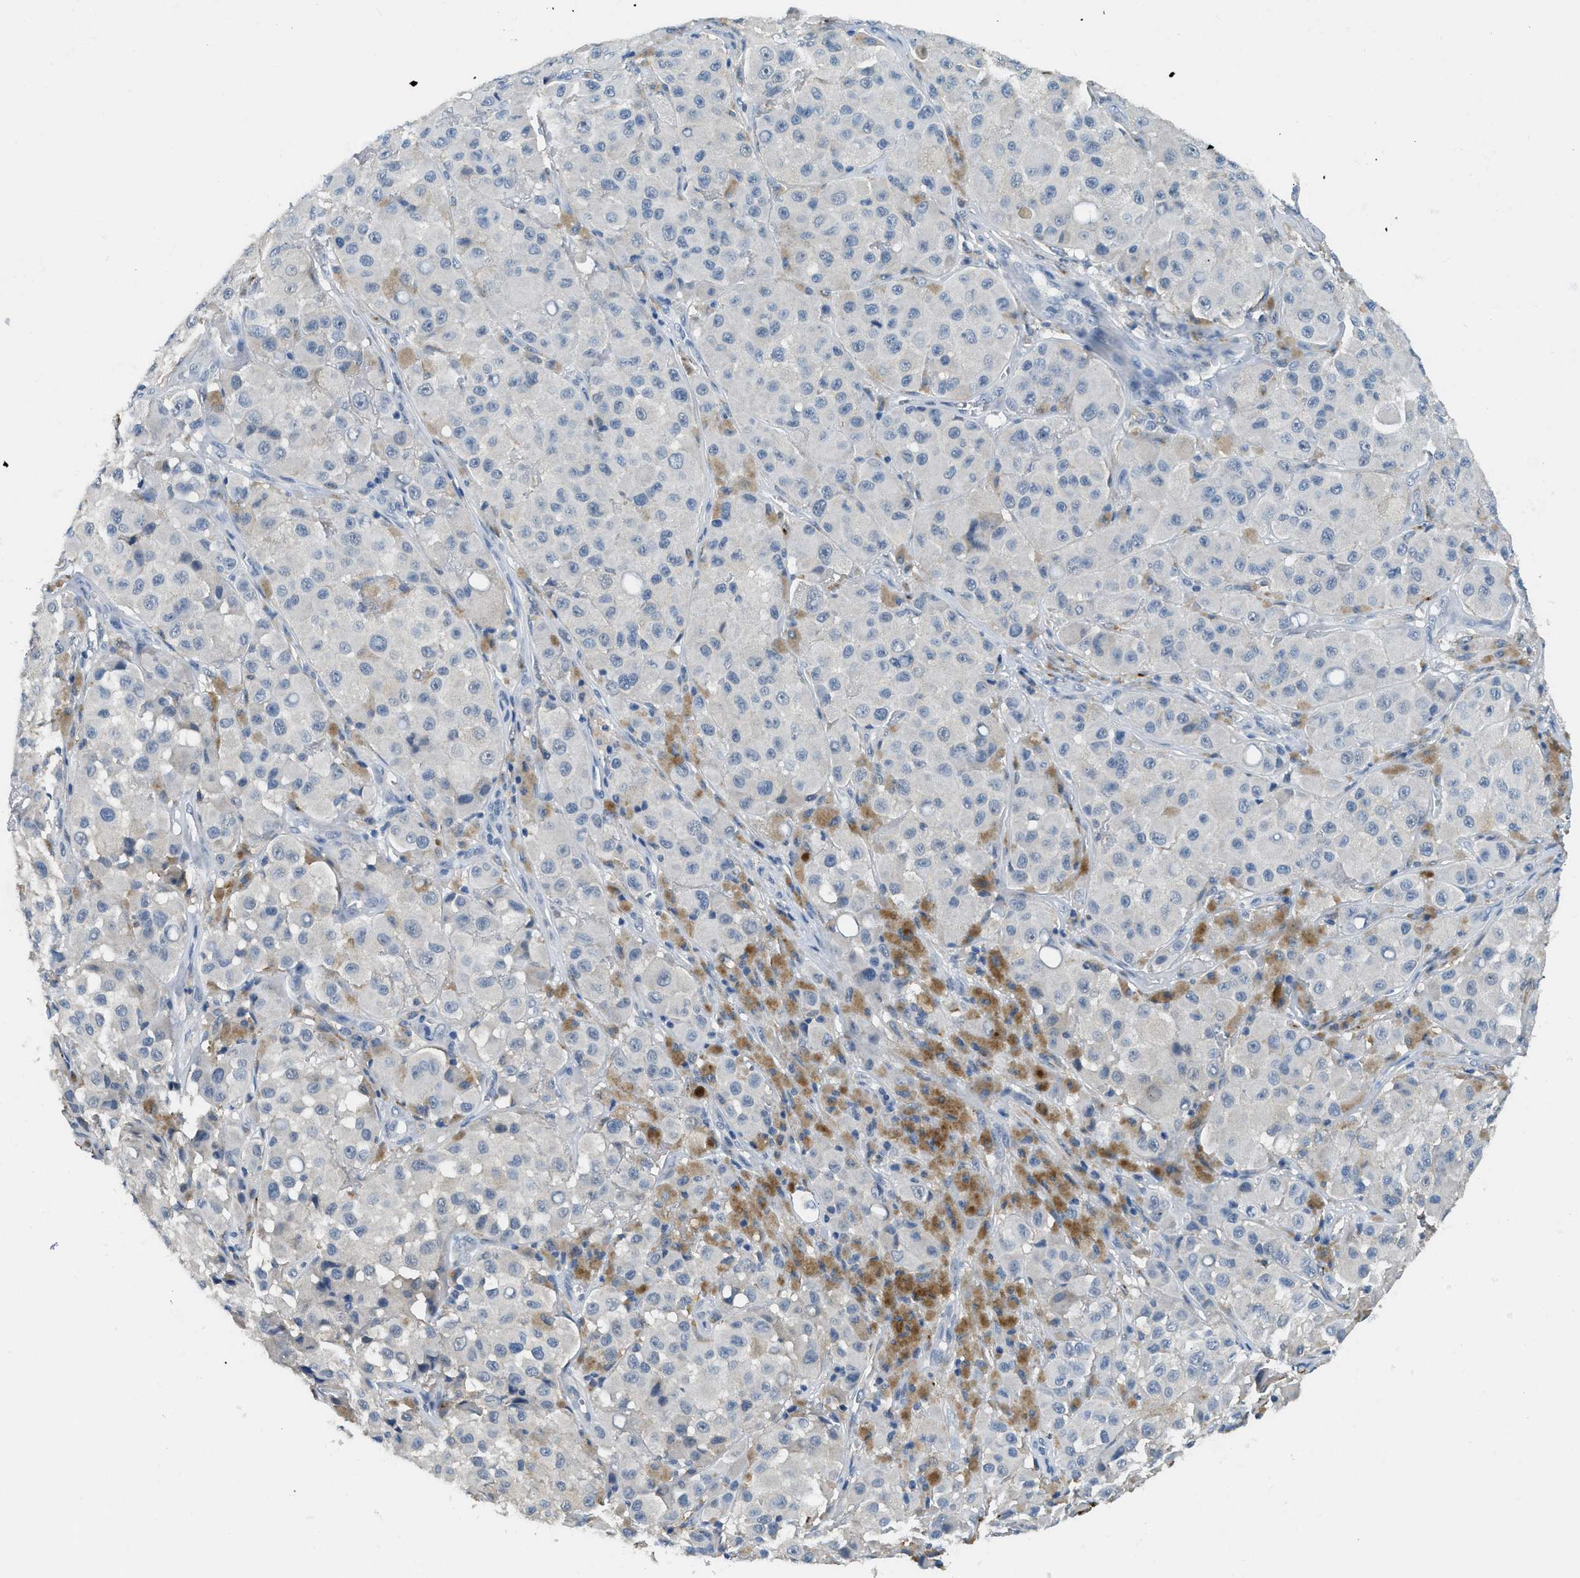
{"staining": {"intensity": "negative", "quantity": "none", "location": "none"}, "tissue": "melanoma", "cell_type": "Tumor cells", "image_type": "cancer", "snomed": [{"axis": "morphology", "description": "Malignant melanoma, NOS"}, {"axis": "topography", "description": "Skin"}], "caption": "This image is of malignant melanoma stained with immunohistochemistry (IHC) to label a protein in brown with the nuclei are counter-stained blue. There is no staining in tumor cells. (DAB (3,3'-diaminobenzidine) immunohistochemistry (IHC) with hematoxylin counter stain).", "gene": "LRP1", "patient": {"sex": "male", "age": 84}}